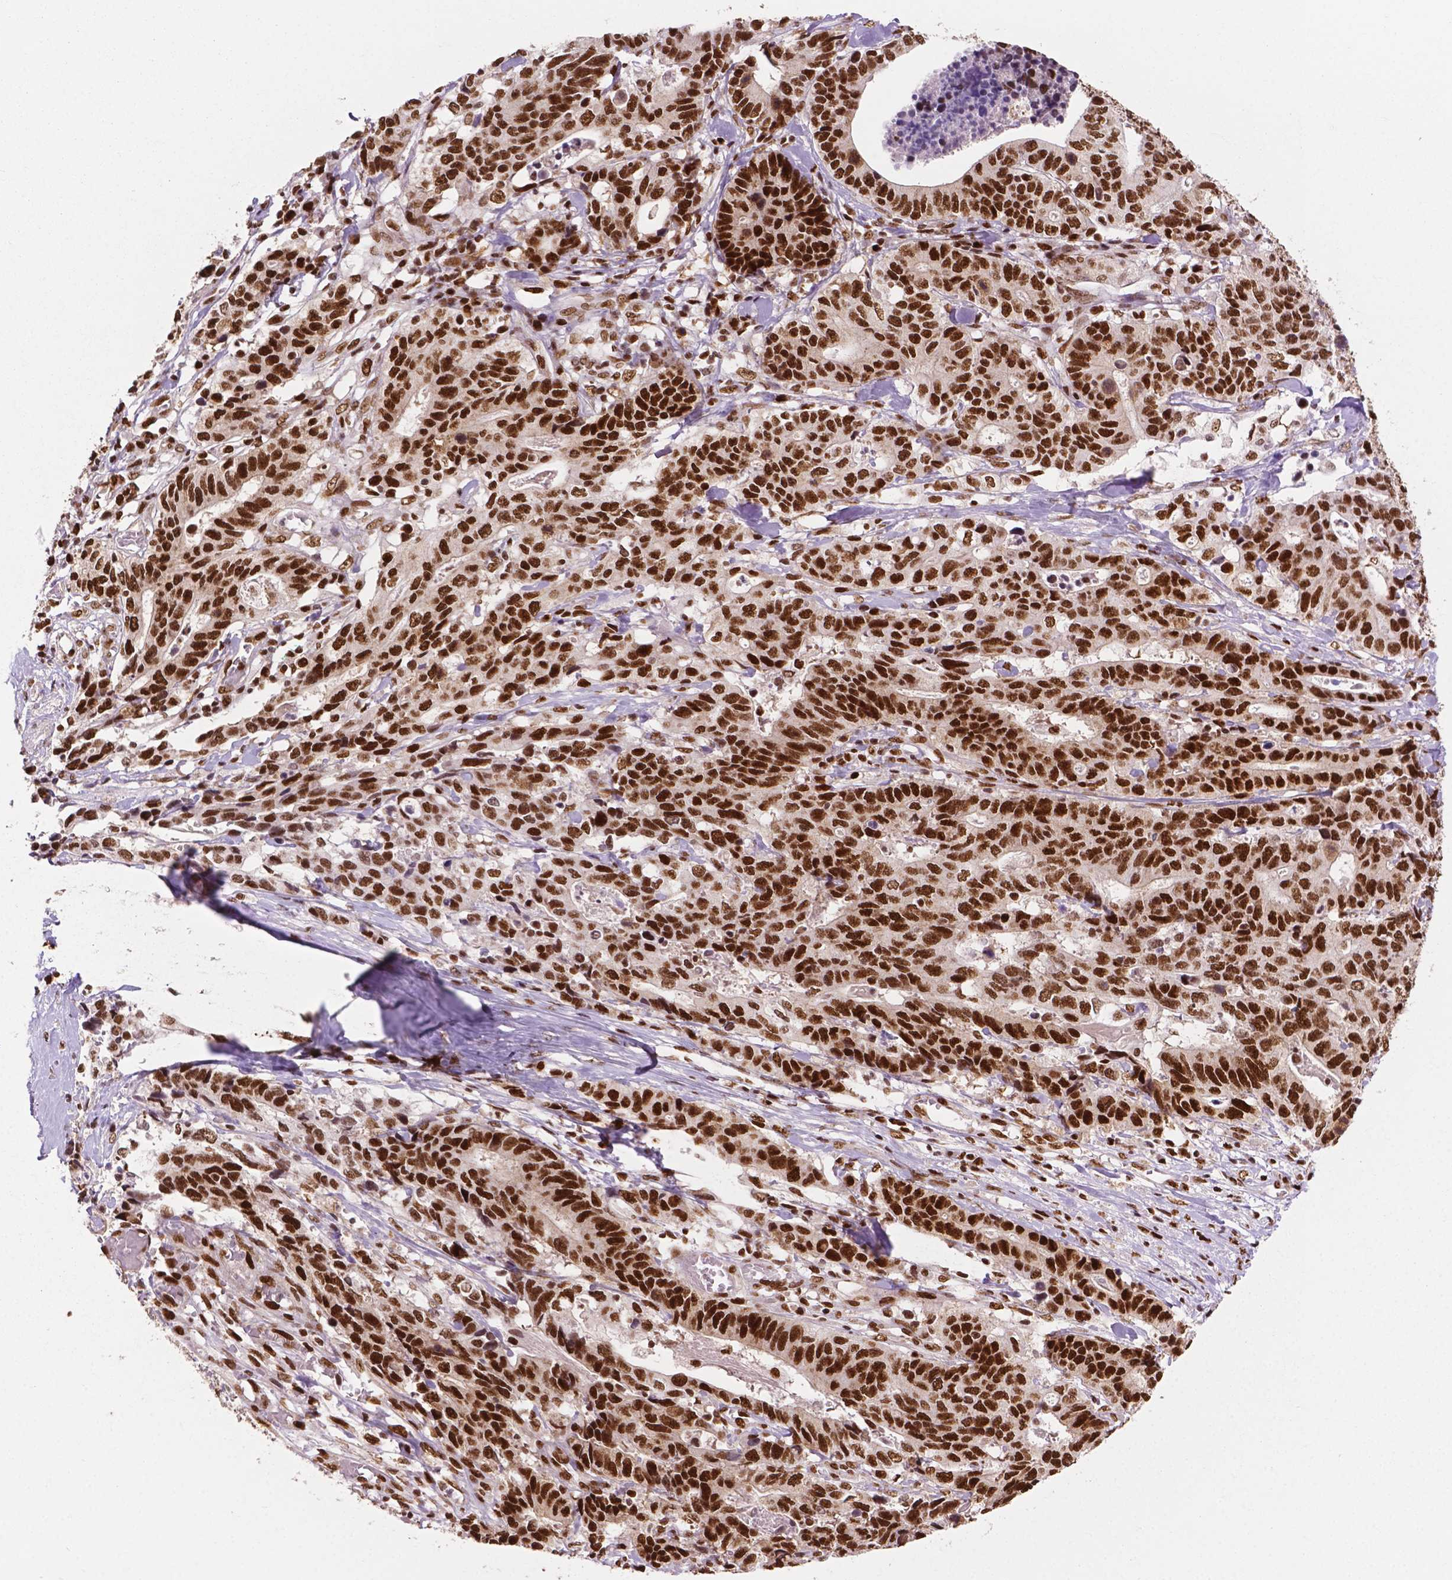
{"staining": {"intensity": "strong", "quantity": "25%-75%", "location": "nuclear"}, "tissue": "stomach cancer", "cell_type": "Tumor cells", "image_type": "cancer", "snomed": [{"axis": "morphology", "description": "Adenocarcinoma, NOS"}, {"axis": "topography", "description": "Stomach, upper"}], "caption": "About 25%-75% of tumor cells in stomach cancer reveal strong nuclear protein staining as visualized by brown immunohistochemical staining.", "gene": "MLH1", "patient": {"sex": "female", "age": 67}}